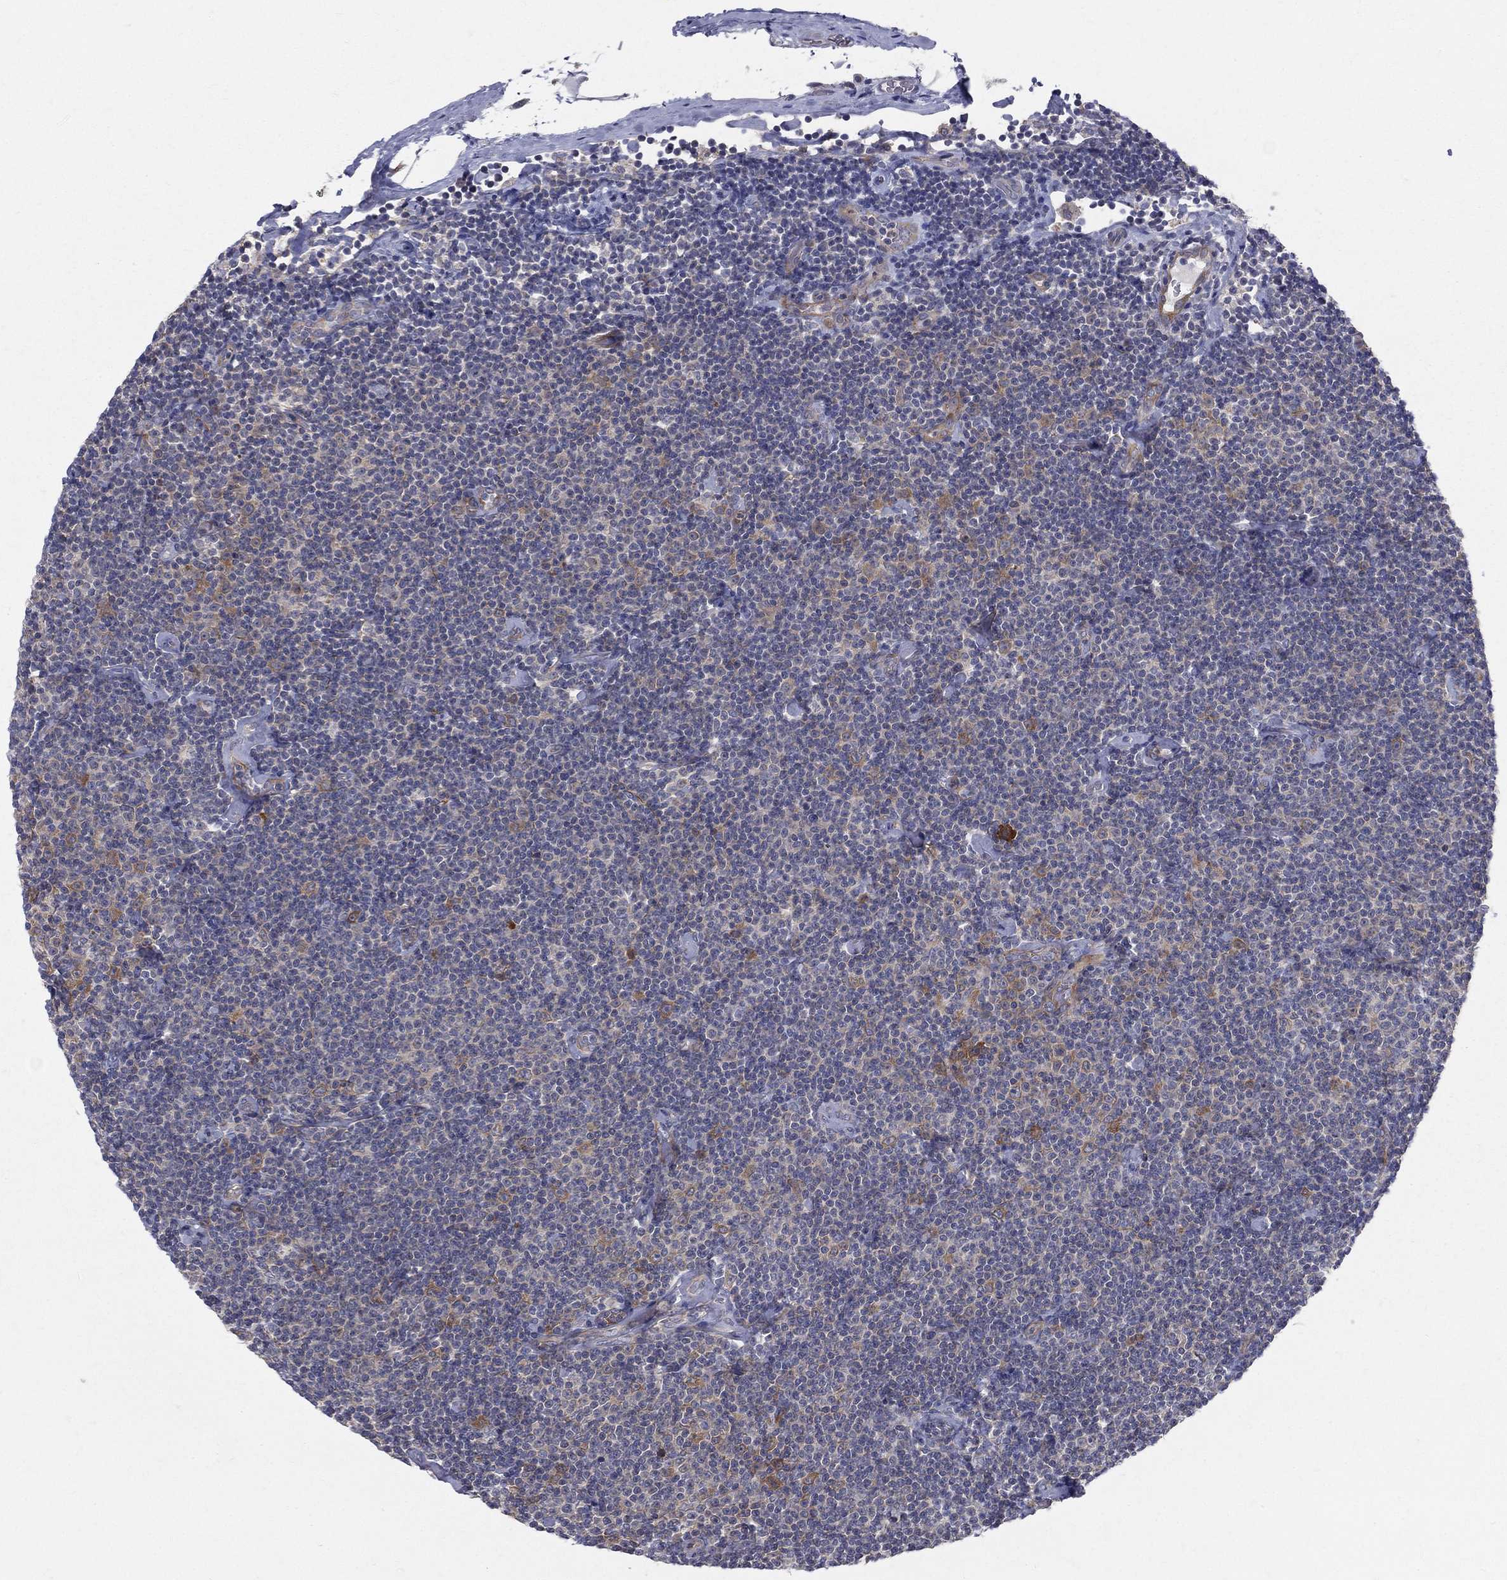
{"staining": {"intensity": "moderate", "quantity": "<25%", "location": "cytoplasmic/membranous"}, "tissue": "lymphoma", "cell_type": "Tumor cells", "image_type": "cancer", "snomed": [{"axis": "morphology", "description": "Malignant lymphoma, non-Hodgkin's type, Low grade"}, {"axis": "topography", "description": "Lymph node"}], "caption": "The immunohistochemical stain shows moderate cytoplasmic/membranous positivity in tumor cells of lymphoma tissue. (DAB (3,3'-diaminobenzidine) IHC, brown staining for protein, blue staining for nuclei).", "gene": "POMZP3", "patient": {"sex": "male", "age": 81}}